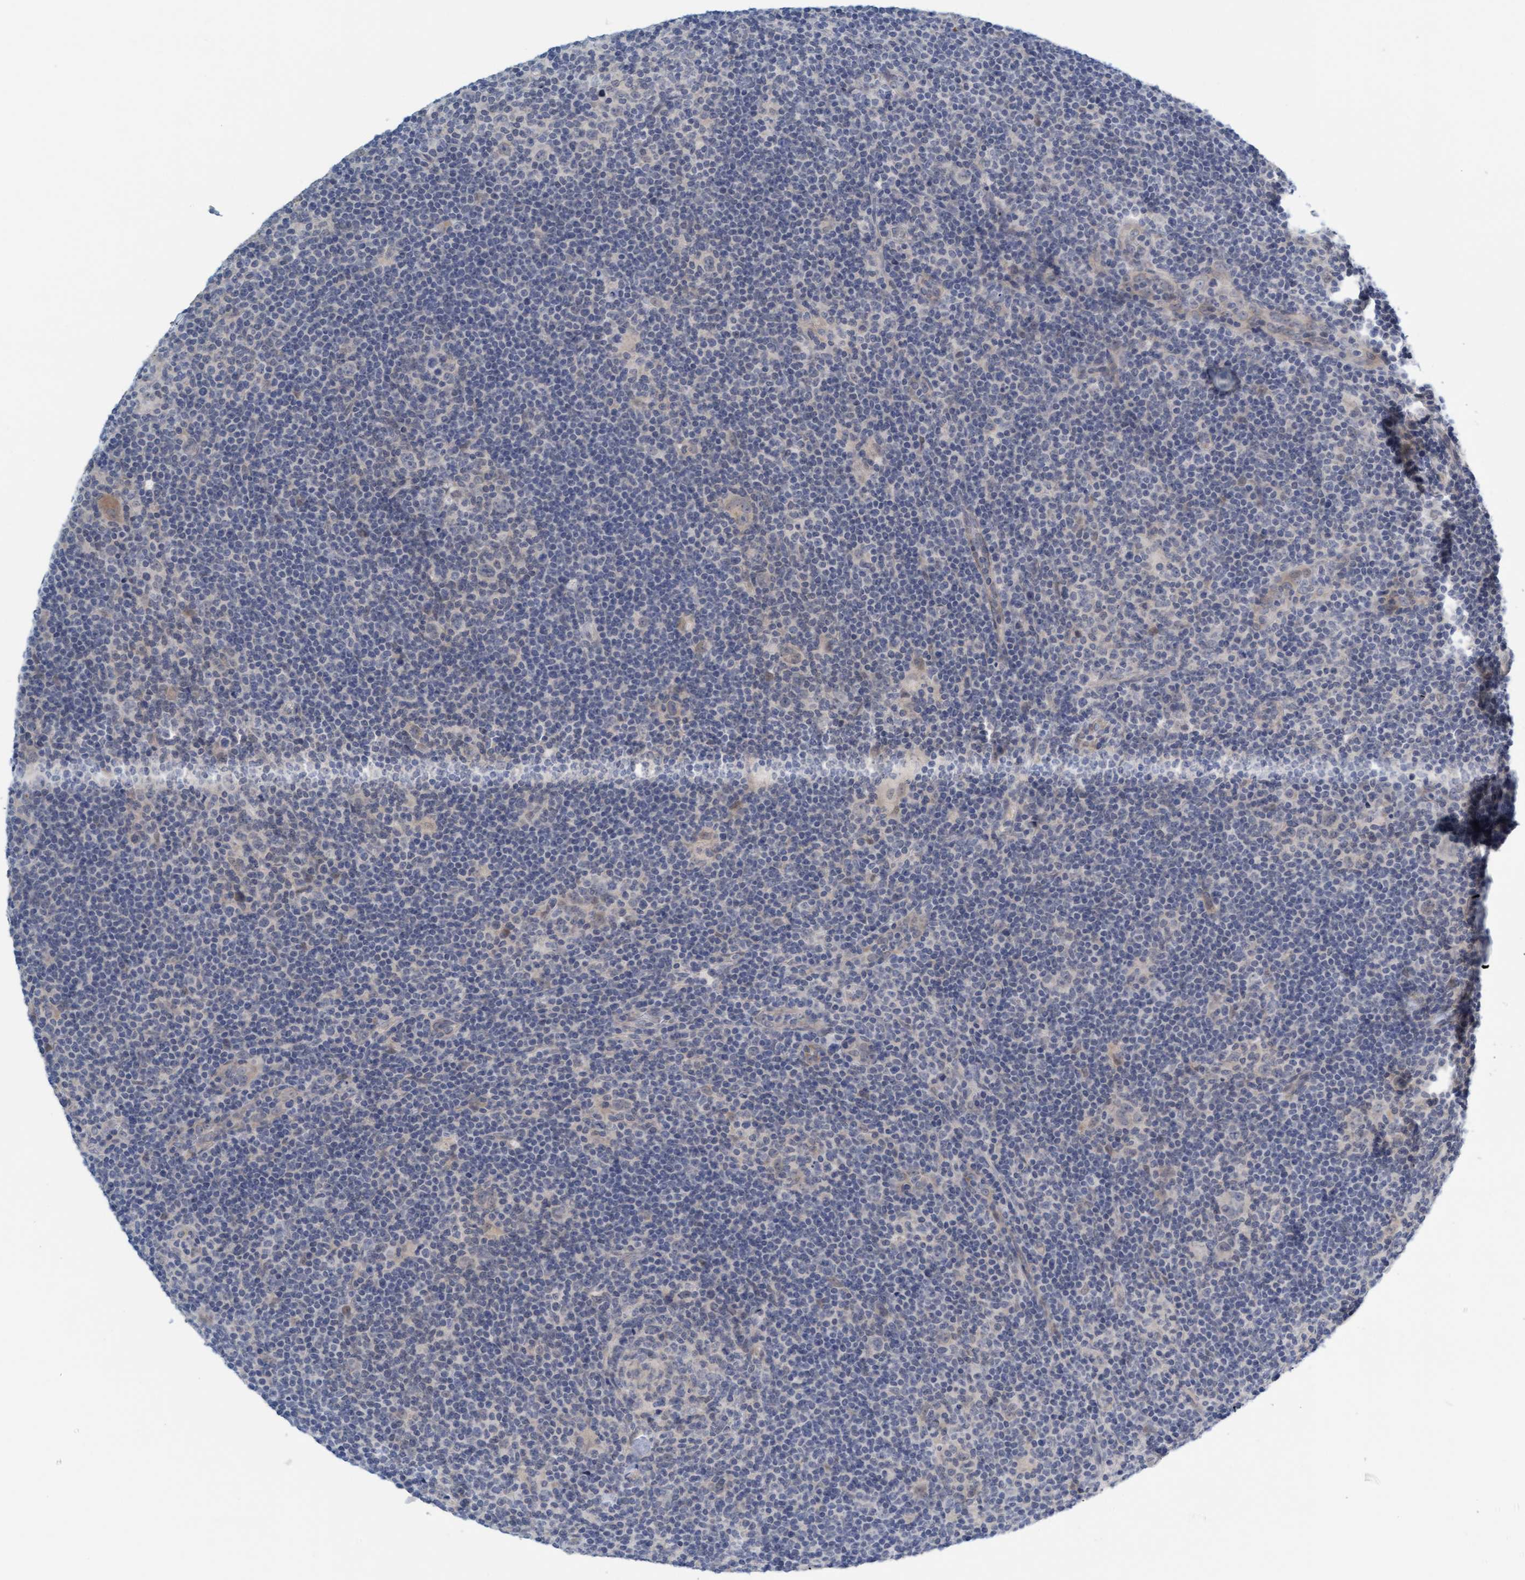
{"staining": {"intensity": "negative", "quantity": "none", "location": "none"}, "tissue": "lymphoma", "cell_type": "Tumor cells", "image_type": "cancer", "snomed": [{"axis": "morphology", "description": "Hodgkin's disease, NOS"}, {"axis": "topography", "description": "Lymph node"}], "caption": "IHC of lymphoma exhibits no expression in tumor cells. The staining was performed using DAB (3,3'-diaminobenzidine) to visualize the protein expression in brown, while the nuclei were stained in blue with hematoxylin (Magnification: 20x).", "gene": "TSTD2", "patient": {"sex": "female", "age": 57}}